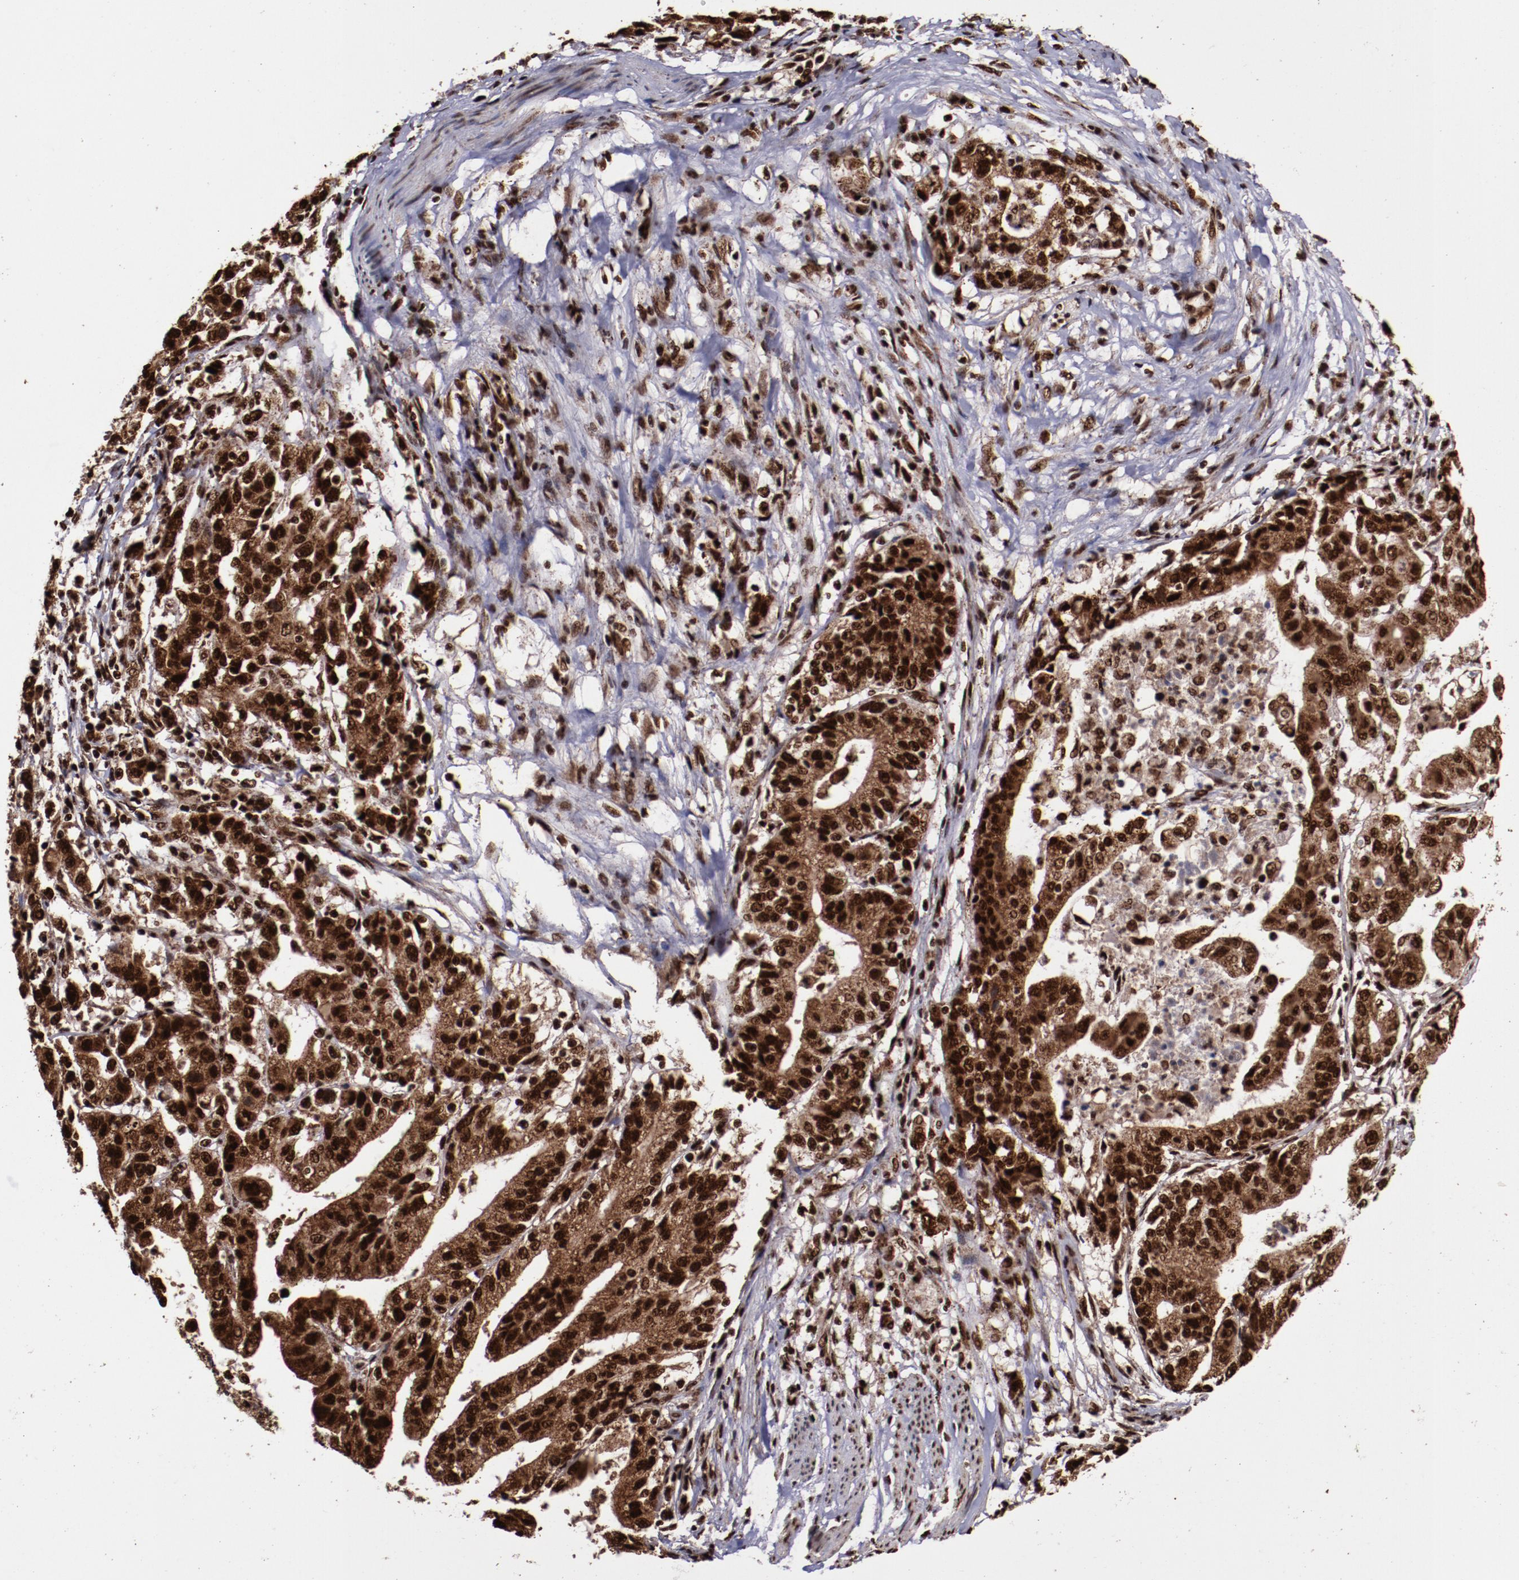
{"staining": {"intensity": "strong", "quantity": ">75%", "location": "cytoplasmic/membranous,nuclear"}, "tissue": "stomach cancer", "cell_type": "Tumor cells", "image_type": "cancer", "snomed": [{"axis": "morphology", "description": "Adenocarcinoma, NOS"}, {"axis": "topography", "description": "Stomach, upper"}], "caption": "The photomicrograph shows immunohistochemical staining of adenocarcinoma (stomach). There is strong cytoplasmic/membranous and nuclear positivity is appreciated in approximately >75% of tumor cells. (Brightfield microscopy of DAB IHC at high magnification).", "gene": "SNW1", "patient": {"sex": "female", "age": 50}}